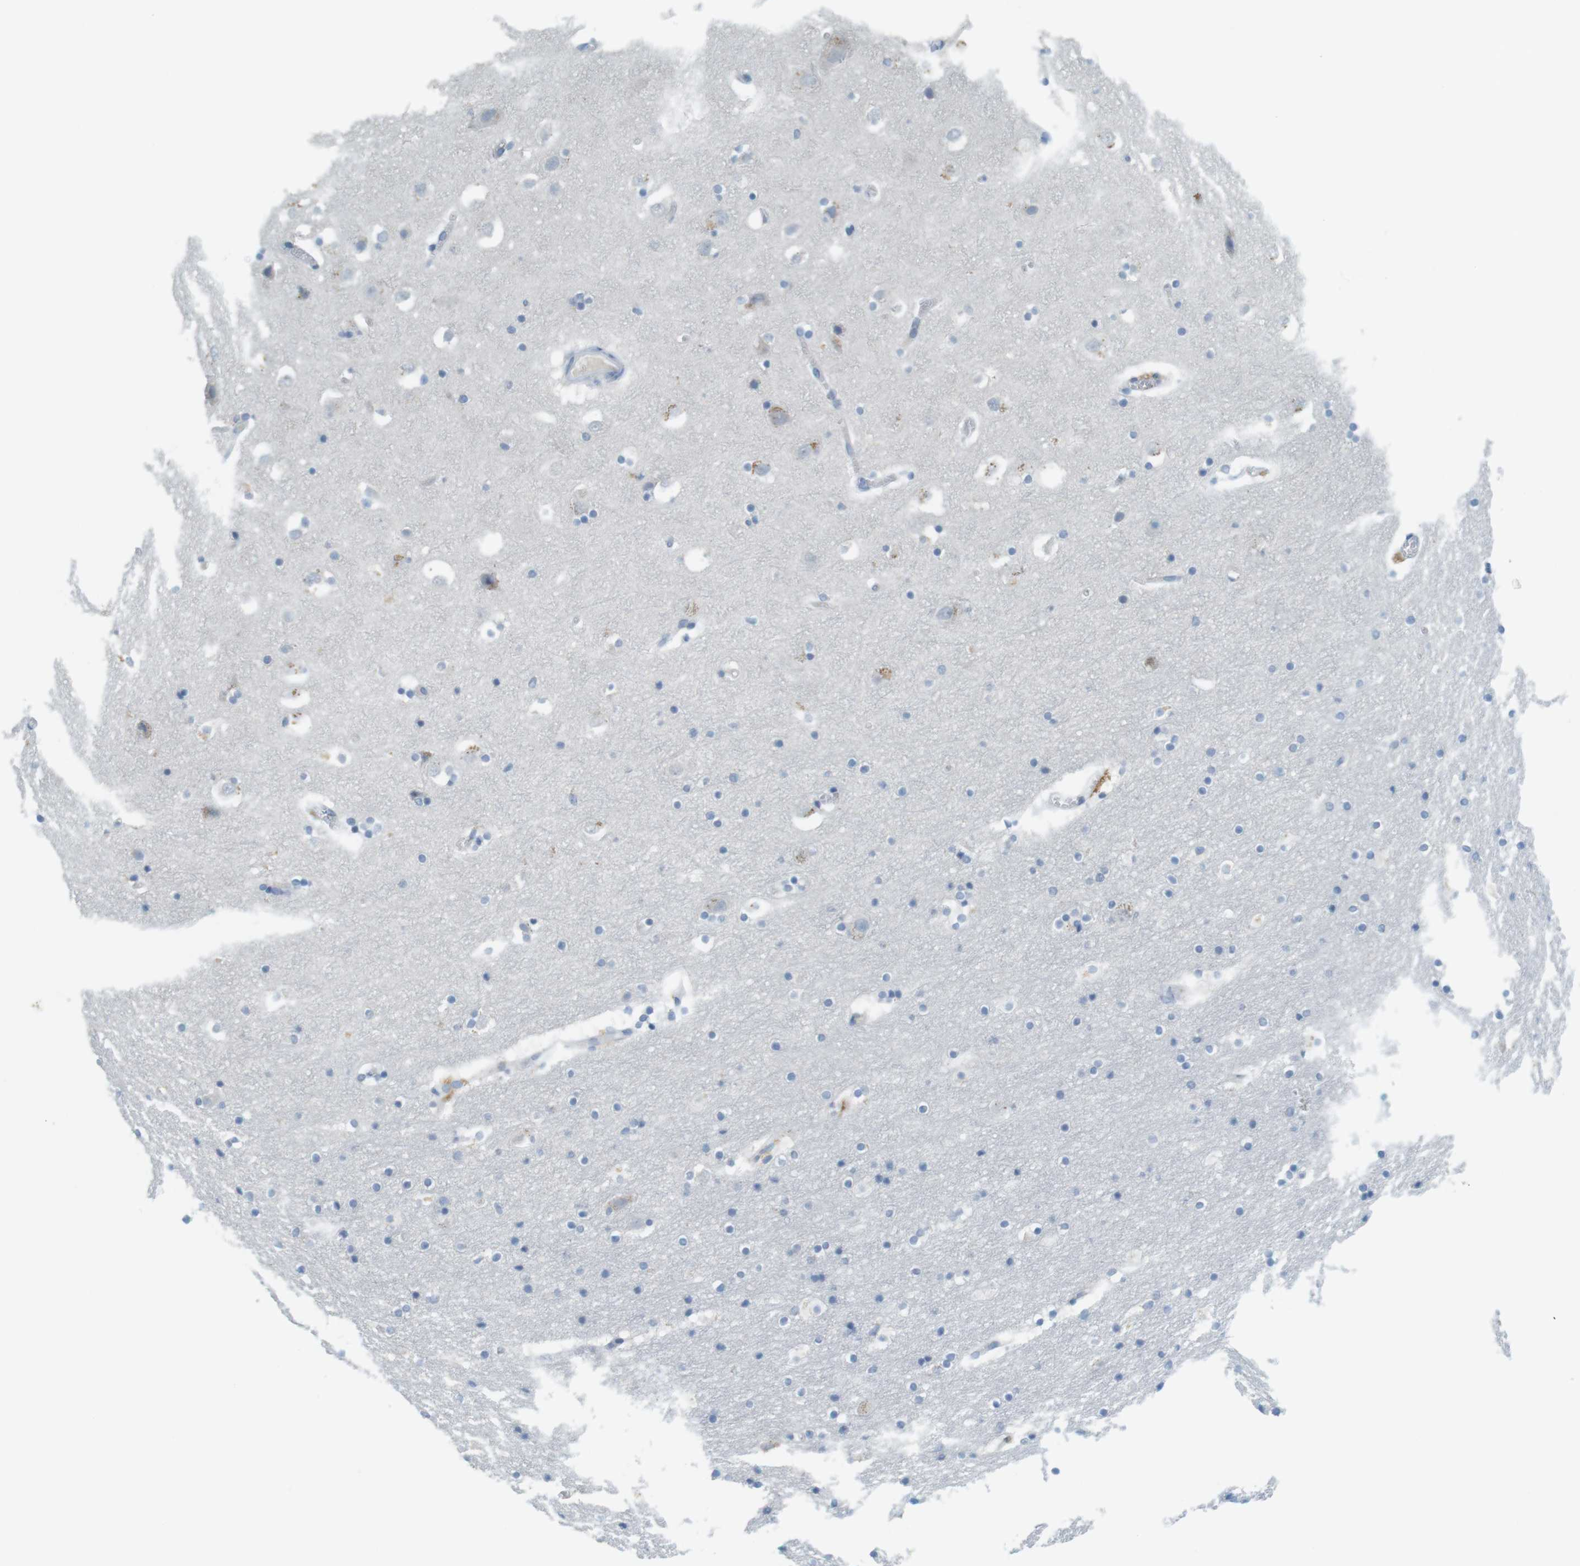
{"staining": {"intensity": "negative", "quantity": "none", "location": "none"}, "tissue": "hippocampus", "cell_type": "Glial cells", "image_type": "normal", "snomed": [{"axis": "morphology", "description": "Normal tissue, NOS"}, {"axis": "topography", "description": "Hippocampus"}], "caption": "An immunohistochemistry photomicrograph of unremarkable hippocampus is shown. There is no staining in glial cells of hippocampus. Nuclei are stained in blue.", "gene": "MUC5B", "patient": {"sex": "male", "age": 45}}